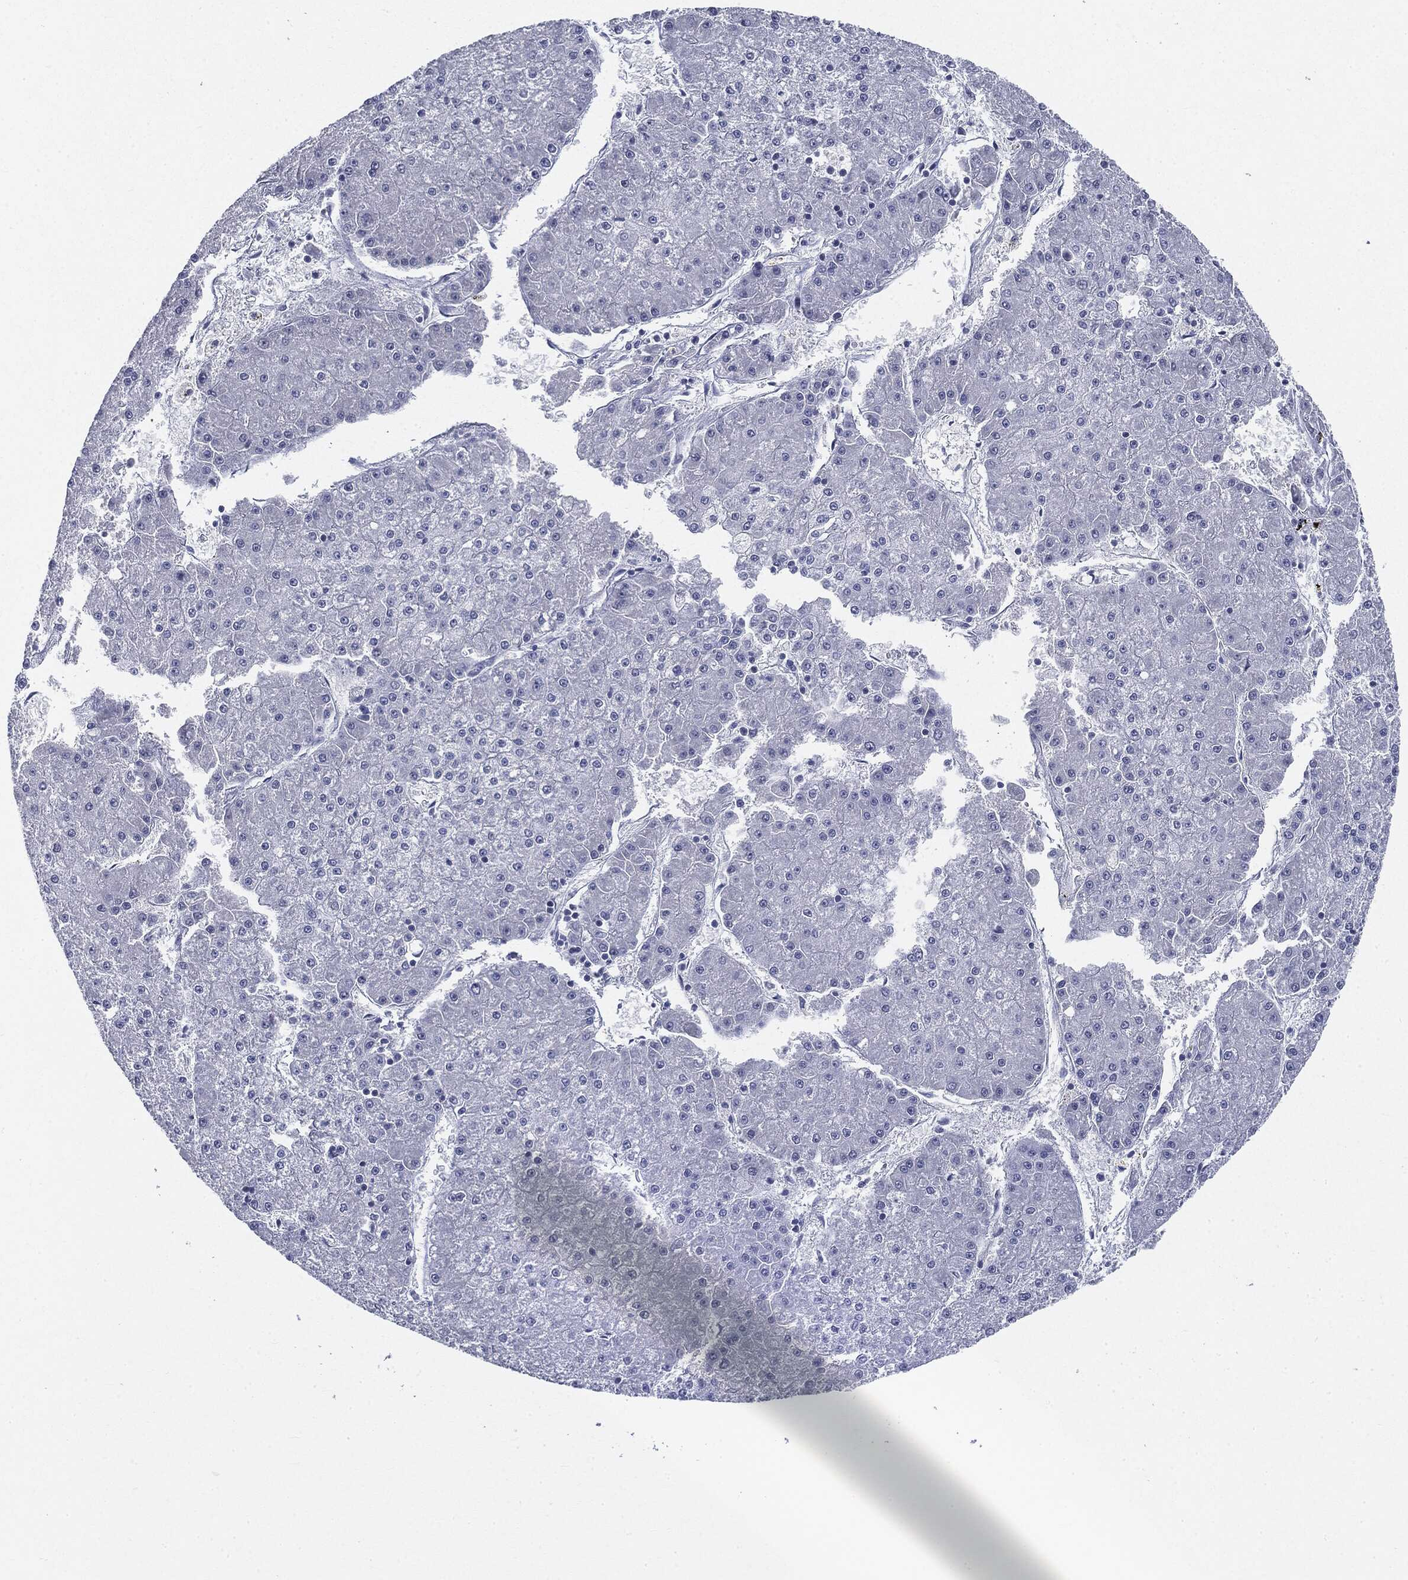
{"staining": {"intensity": "negative", "quantity": "none", "location": "none"}, "tissue": "liver cancer", "cell_type": "Tumor cells", "image_type": "cancer", "snomed": [{"axis": "morphology", "description": "Carcinoma, Hepatocellular, NOS"}, {"axis": "topography", "description": "Liver"}], "caption": "High magnification brightfield microscopy of liver cancer stained with DAB (brown) and counterstained with hematoxylin (blue): tumor cells show no significant expression.", "gene": "CGB1", "patient": {"sex": "male", "age": 73}}